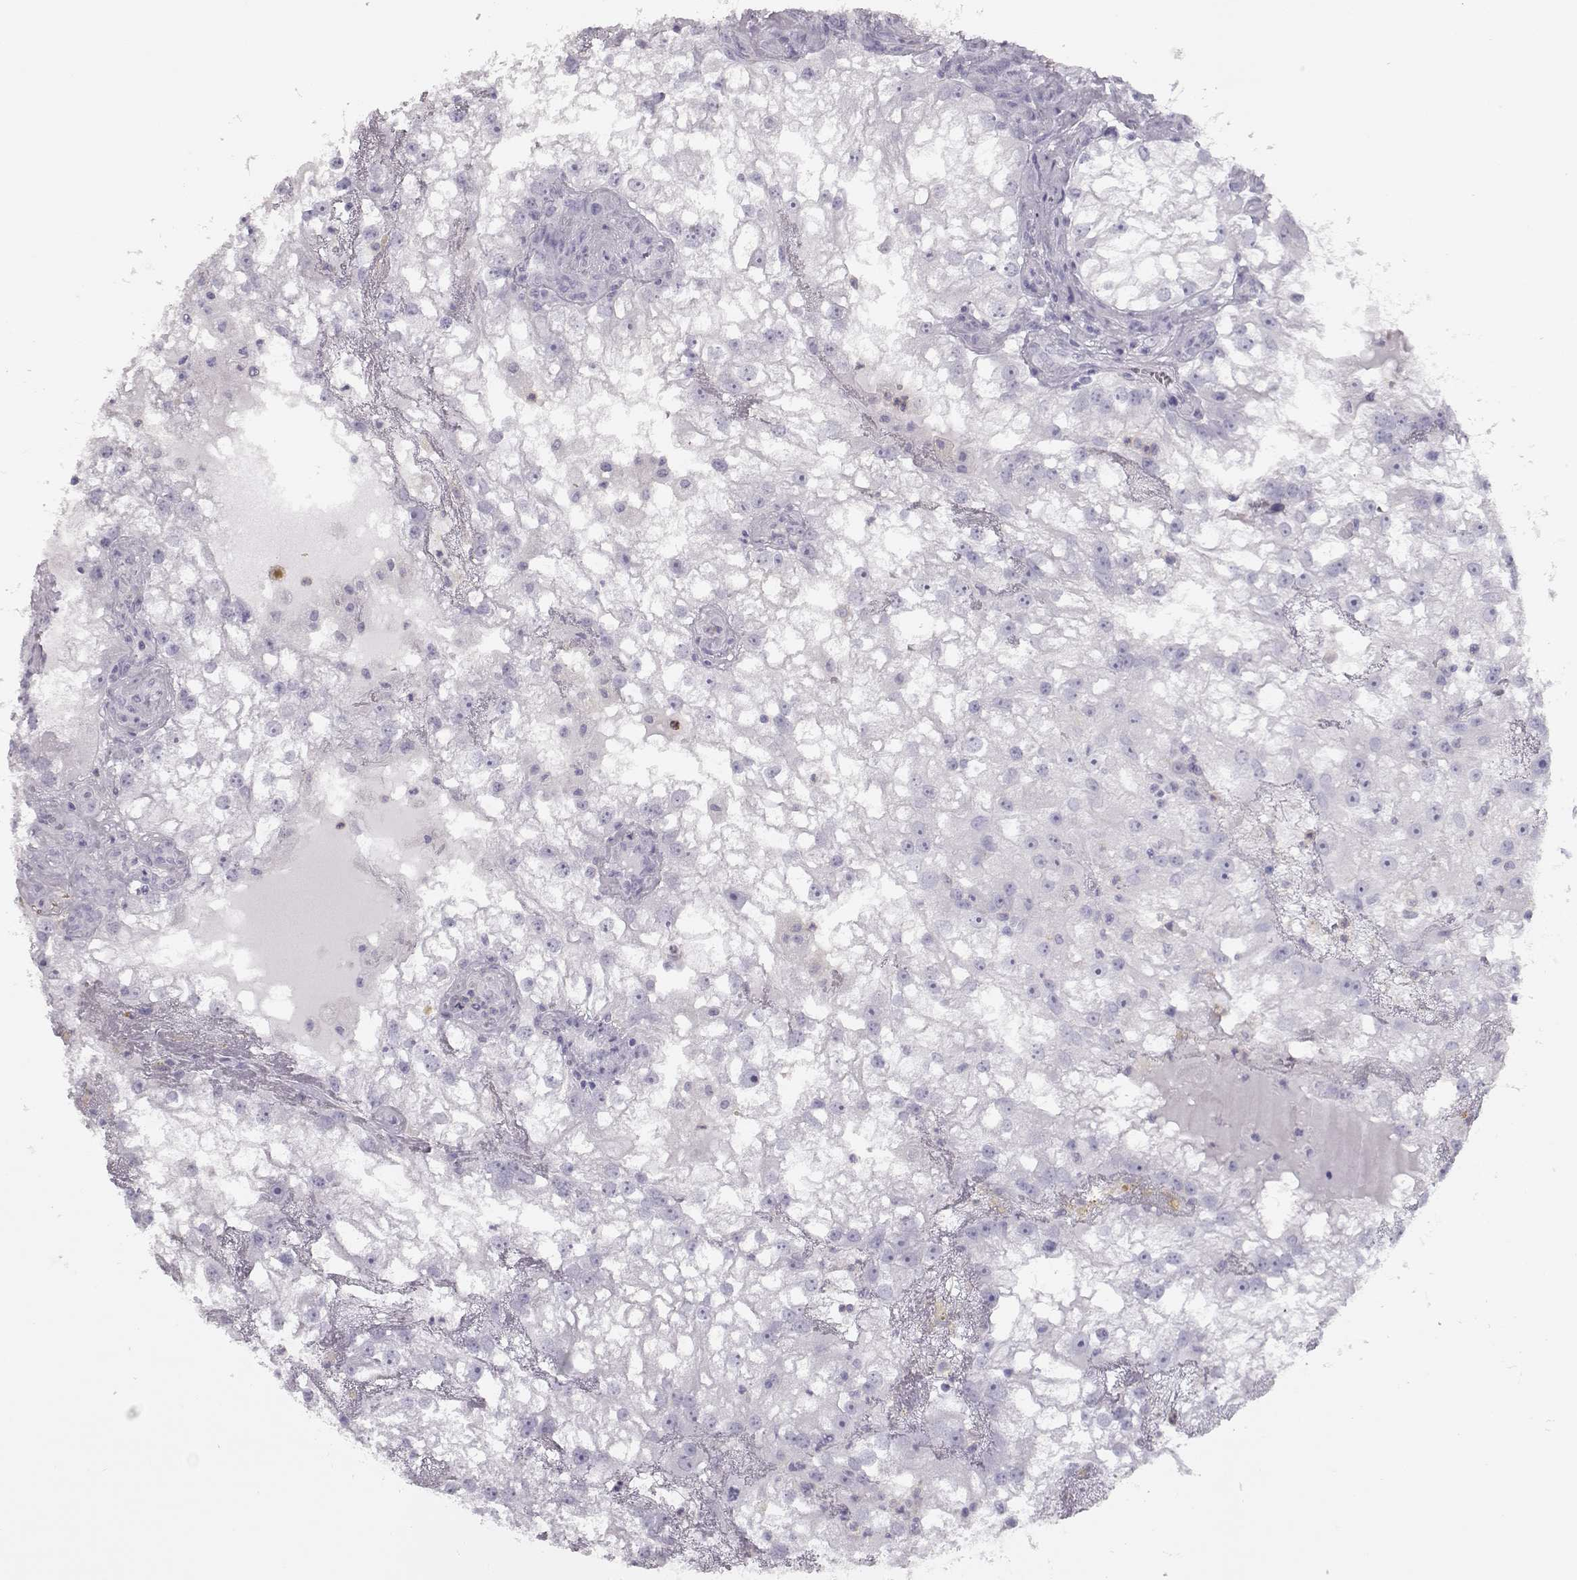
{"staining": {"intensity": "negative", "quantity": "none", "location": "none"}, "tissue": "renal cancer", "cell_type": "Tumor cells", "image_type": "cancer", "snomed": [{"axis": "morphology", "description": "Adenocarcinoma, NOS"}, {"axis": "topography", "description": "Kidney"}], "caption": "Tumor cells show no significant staining in renal cancer.", "gene": "MIP", "patient": {"sex": "male", "age": 59}}